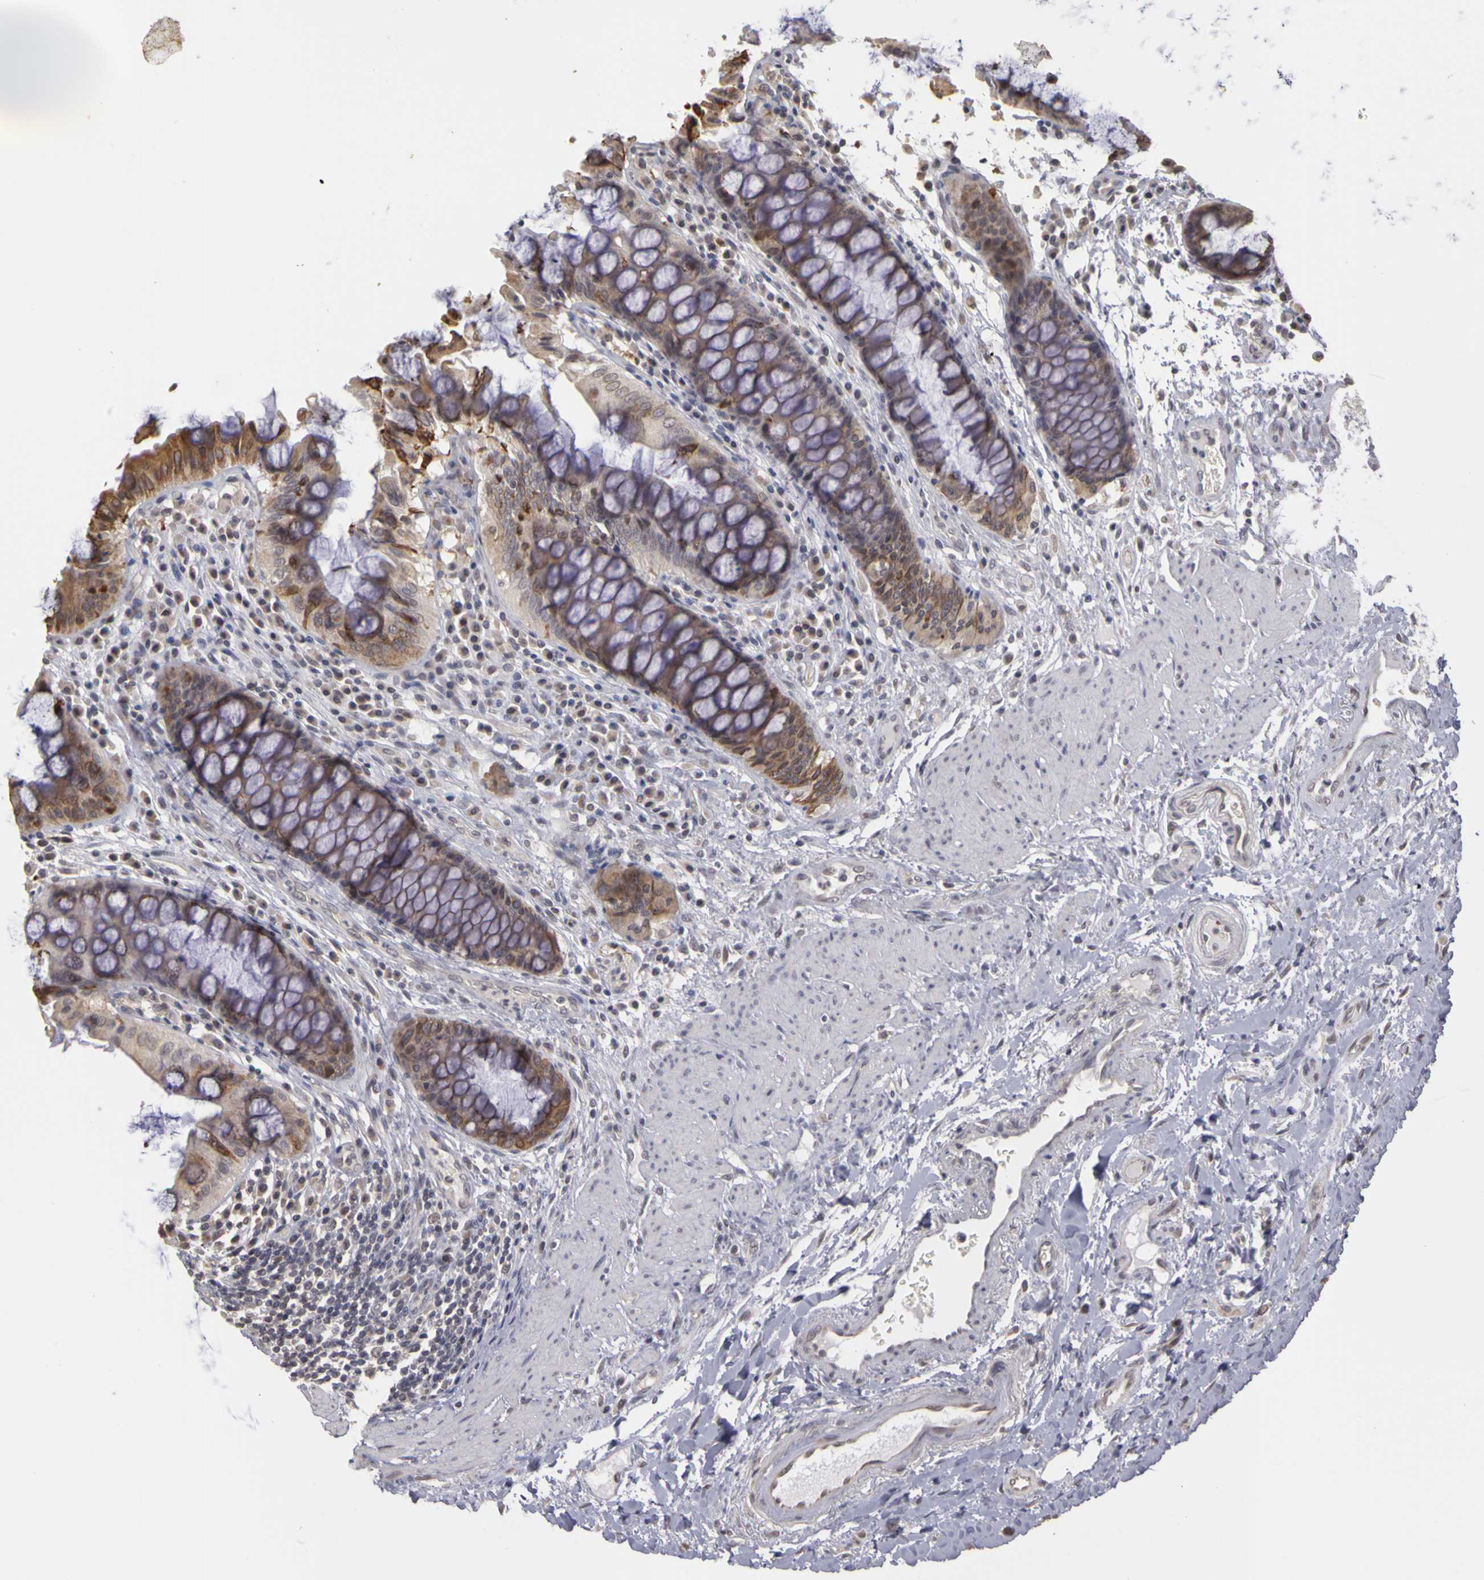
{"staining": {"intensity": "moderate", "quantity": "25%-75%", "location": "cytoplasmic/membranous"}, "tissue": "rectum", "cell_type": "Glandular cells", "image_type": "normal", "snomed": [{"axis": "morphology", "description": "Normal tissue, NOS"}, {"axis": "topography", "description": "Rectum"}], "caption": "High-magnification brightfield microscopy of benign rectum stained with DAB (3,3'-diaminobenzidine) (brown) and counterstained with hematoxylin (blue). glandular cells exhibit moderate cytoplasmic/membranous positivity is present in approximately25%-75% of cells.", "gene": "FRMD7", "patient": {"sex": "female", "age": 75}}